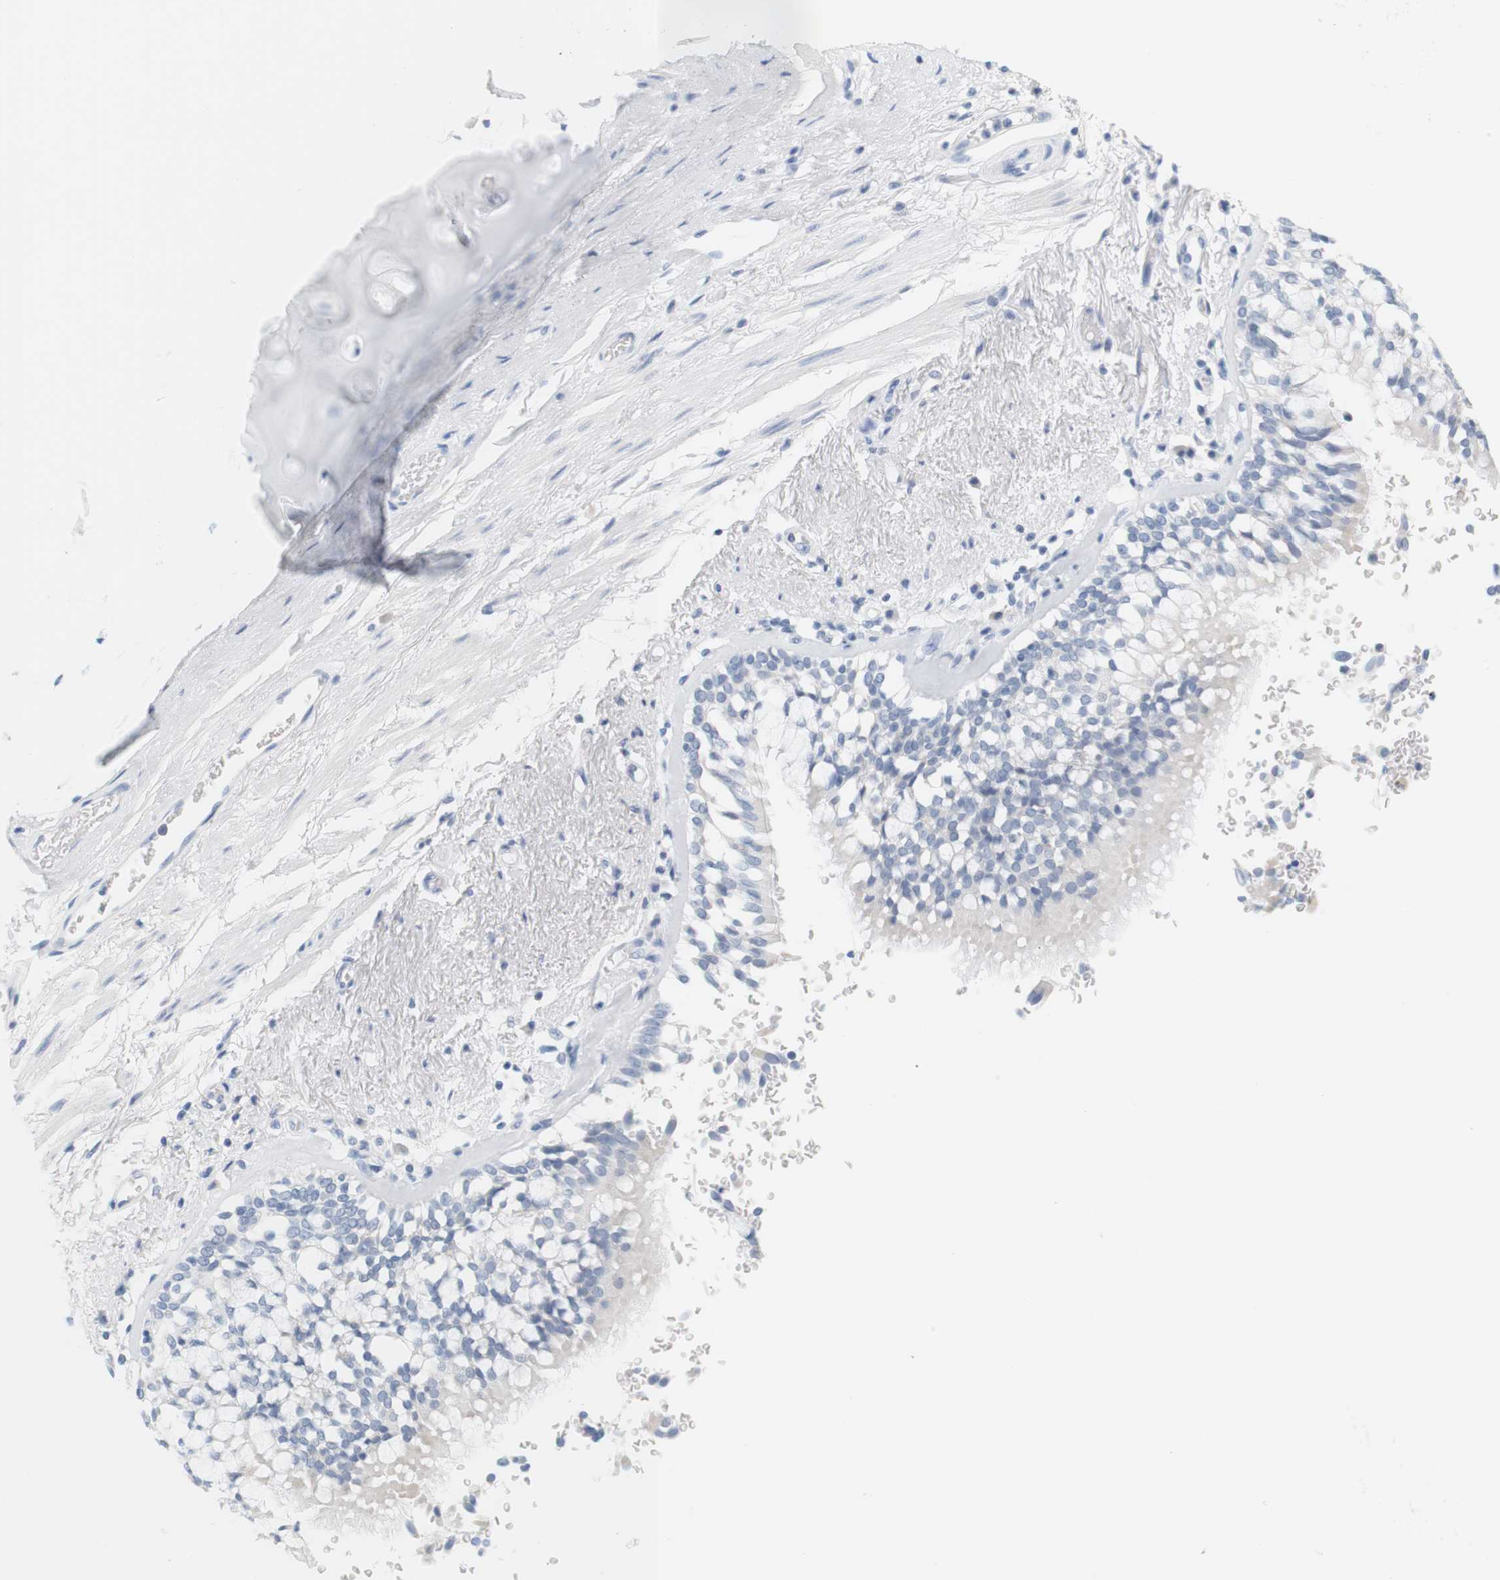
{"staining": {"intensity": "negative", "quantity": "none", "location": "none"}, "tissue": "bronchus", "cell_type": "Respiratory epithelial cells", "image_type": "normal", "snomed": [{"axis": "morphology", "description": "Normal tissue, NOS"}, {"axis": "morphology", "description": "Adenocarcinoma, NOS"}, {"axis": "topography", "description": "Bronchus"}, {"axis": "topography", "description": "Lung"}], "caption": "This is an IHC photomicrograph of unremarkable bronchus. There is no positivity in respiratory epithelial cells.", "gene": "OPRM1", "patient": {"sex": "male", "age": 71}}